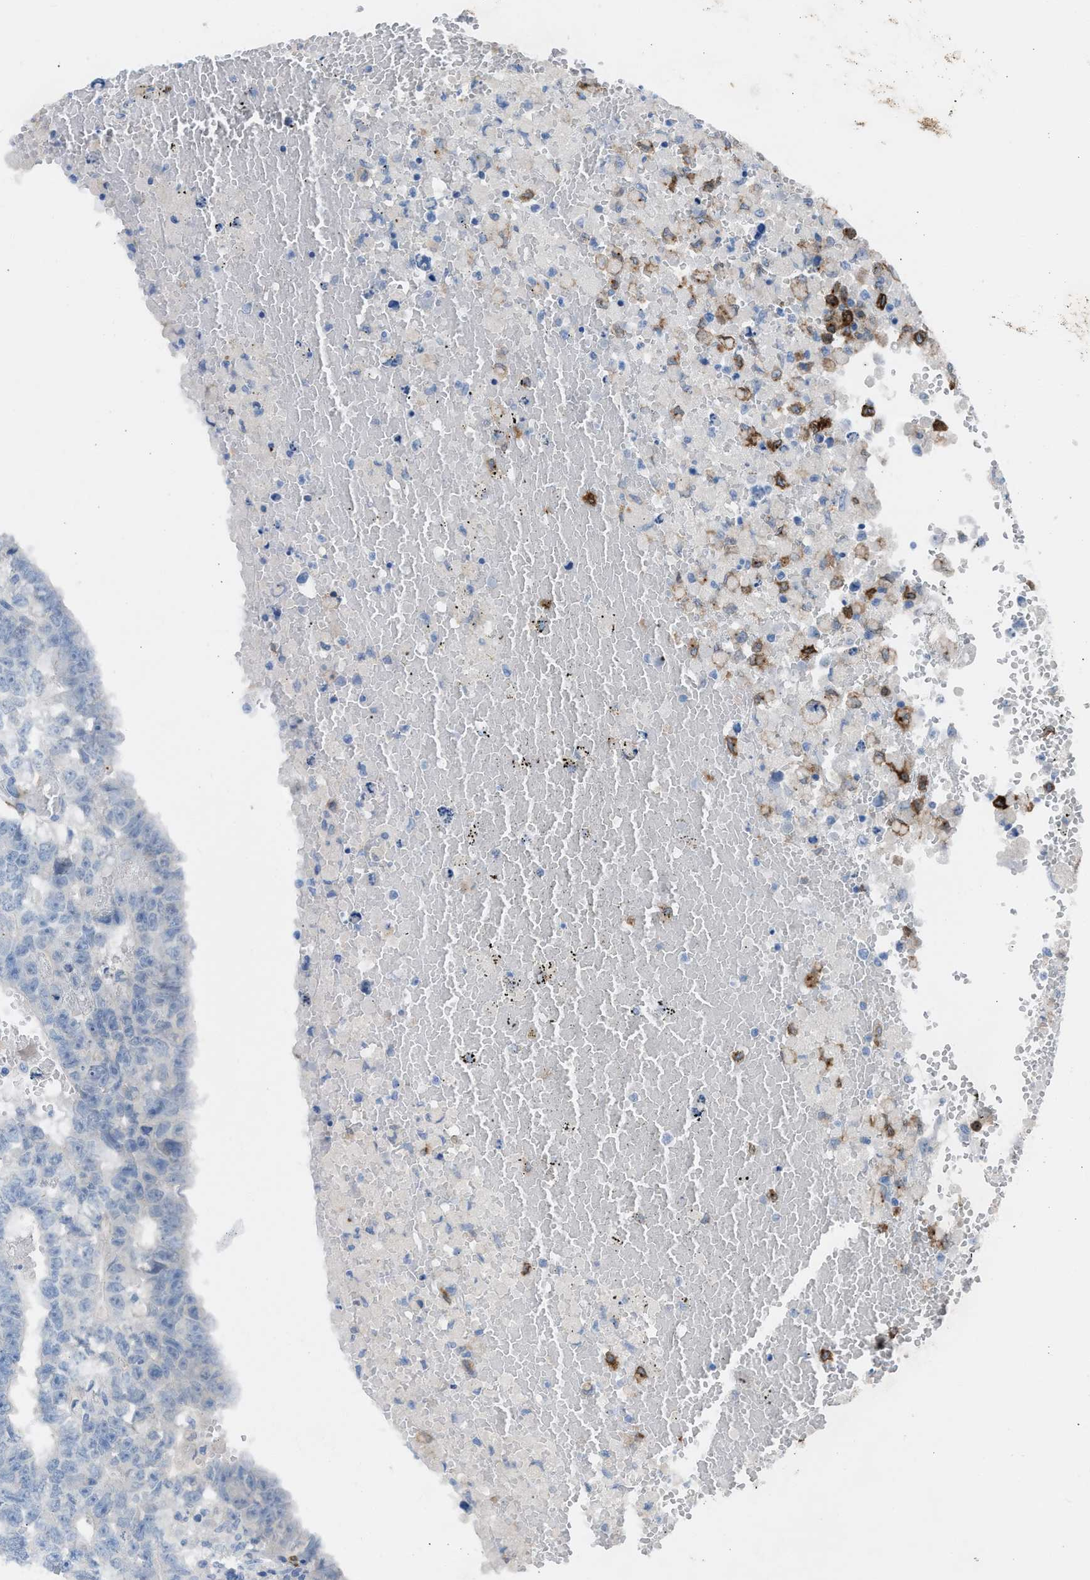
{"staining": {"intensity": "negative", "quantity": "none", "location": "none"}, "tissue": "testis cancer", "cell_type": "Tumor cells", "image_type": "cancer", "snomed": [{"axis": "morphology", "description": "Carcinoma, Embryonal, NOS"}, {"axis": "topography", "description": "Testis"}], "caption": "Tumor cells are negative for protein expression in human testis cancer. The staining is performed using DAB brown chromogen with nuclei counter-stained in using hematoxylin.", "gene": "CLEC10A", "patient": {"sex": "male", "age": 25}}